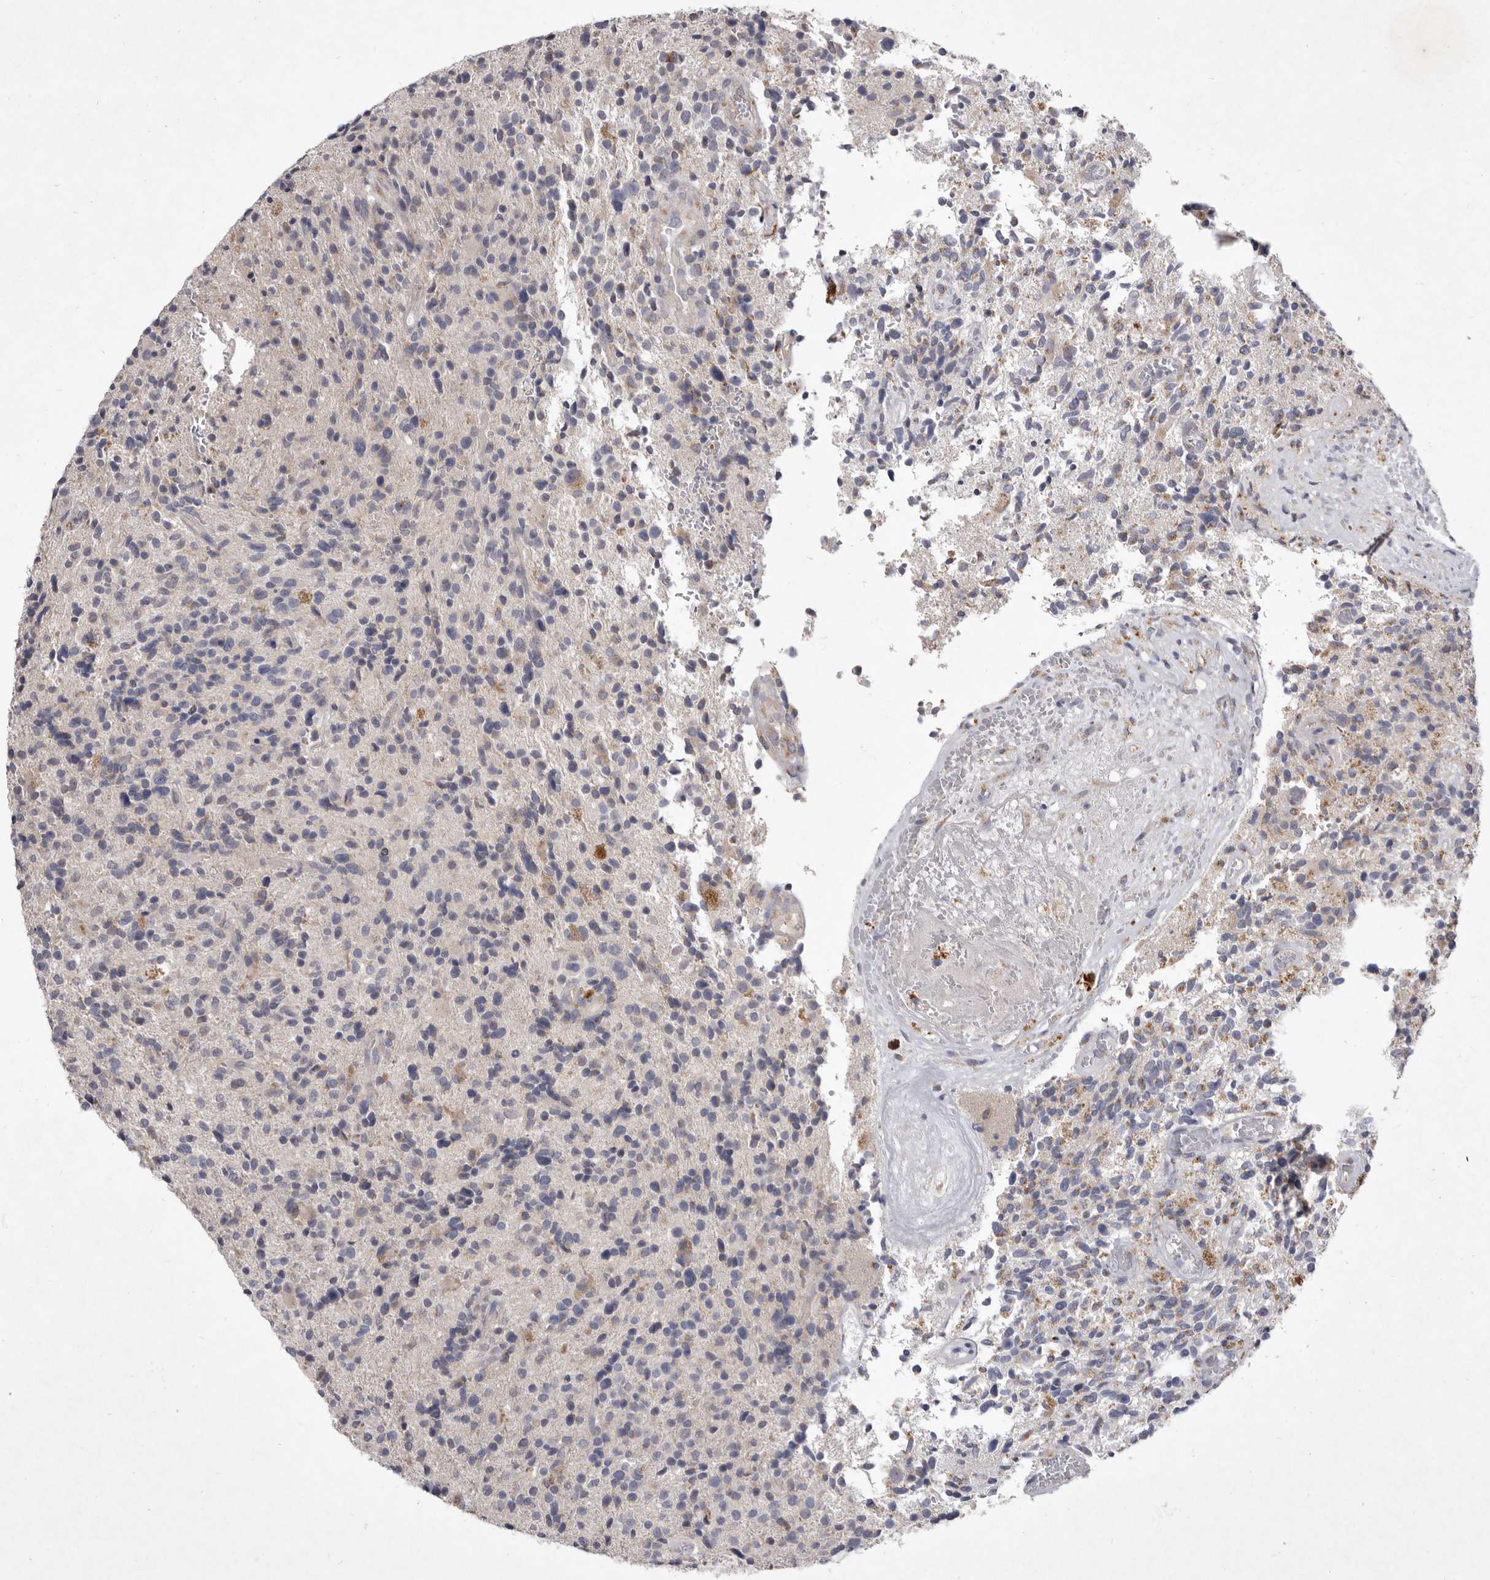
{"staining": {"intensity": "weak", "quantity": "<25%", "location": "cytoplasmic/membranous"}, "tissue": "glioma", "cell_type": "Tumor cells", "image_type": "cancer", "snomed": [{"axis": "morphology", "description": "Glioma, malignant, High grade"}, {"axis": "topography", "description": "Brain"}], "caption": "This photomicrograph is of glioma stained with immunohistochemistry (IHC) to label a protein in brown with the nuclei are counter-stained blue. There is no positivity in tumor cells.", "gene": "P2RX6", "patient": {"sex": "male", "age": 72}}